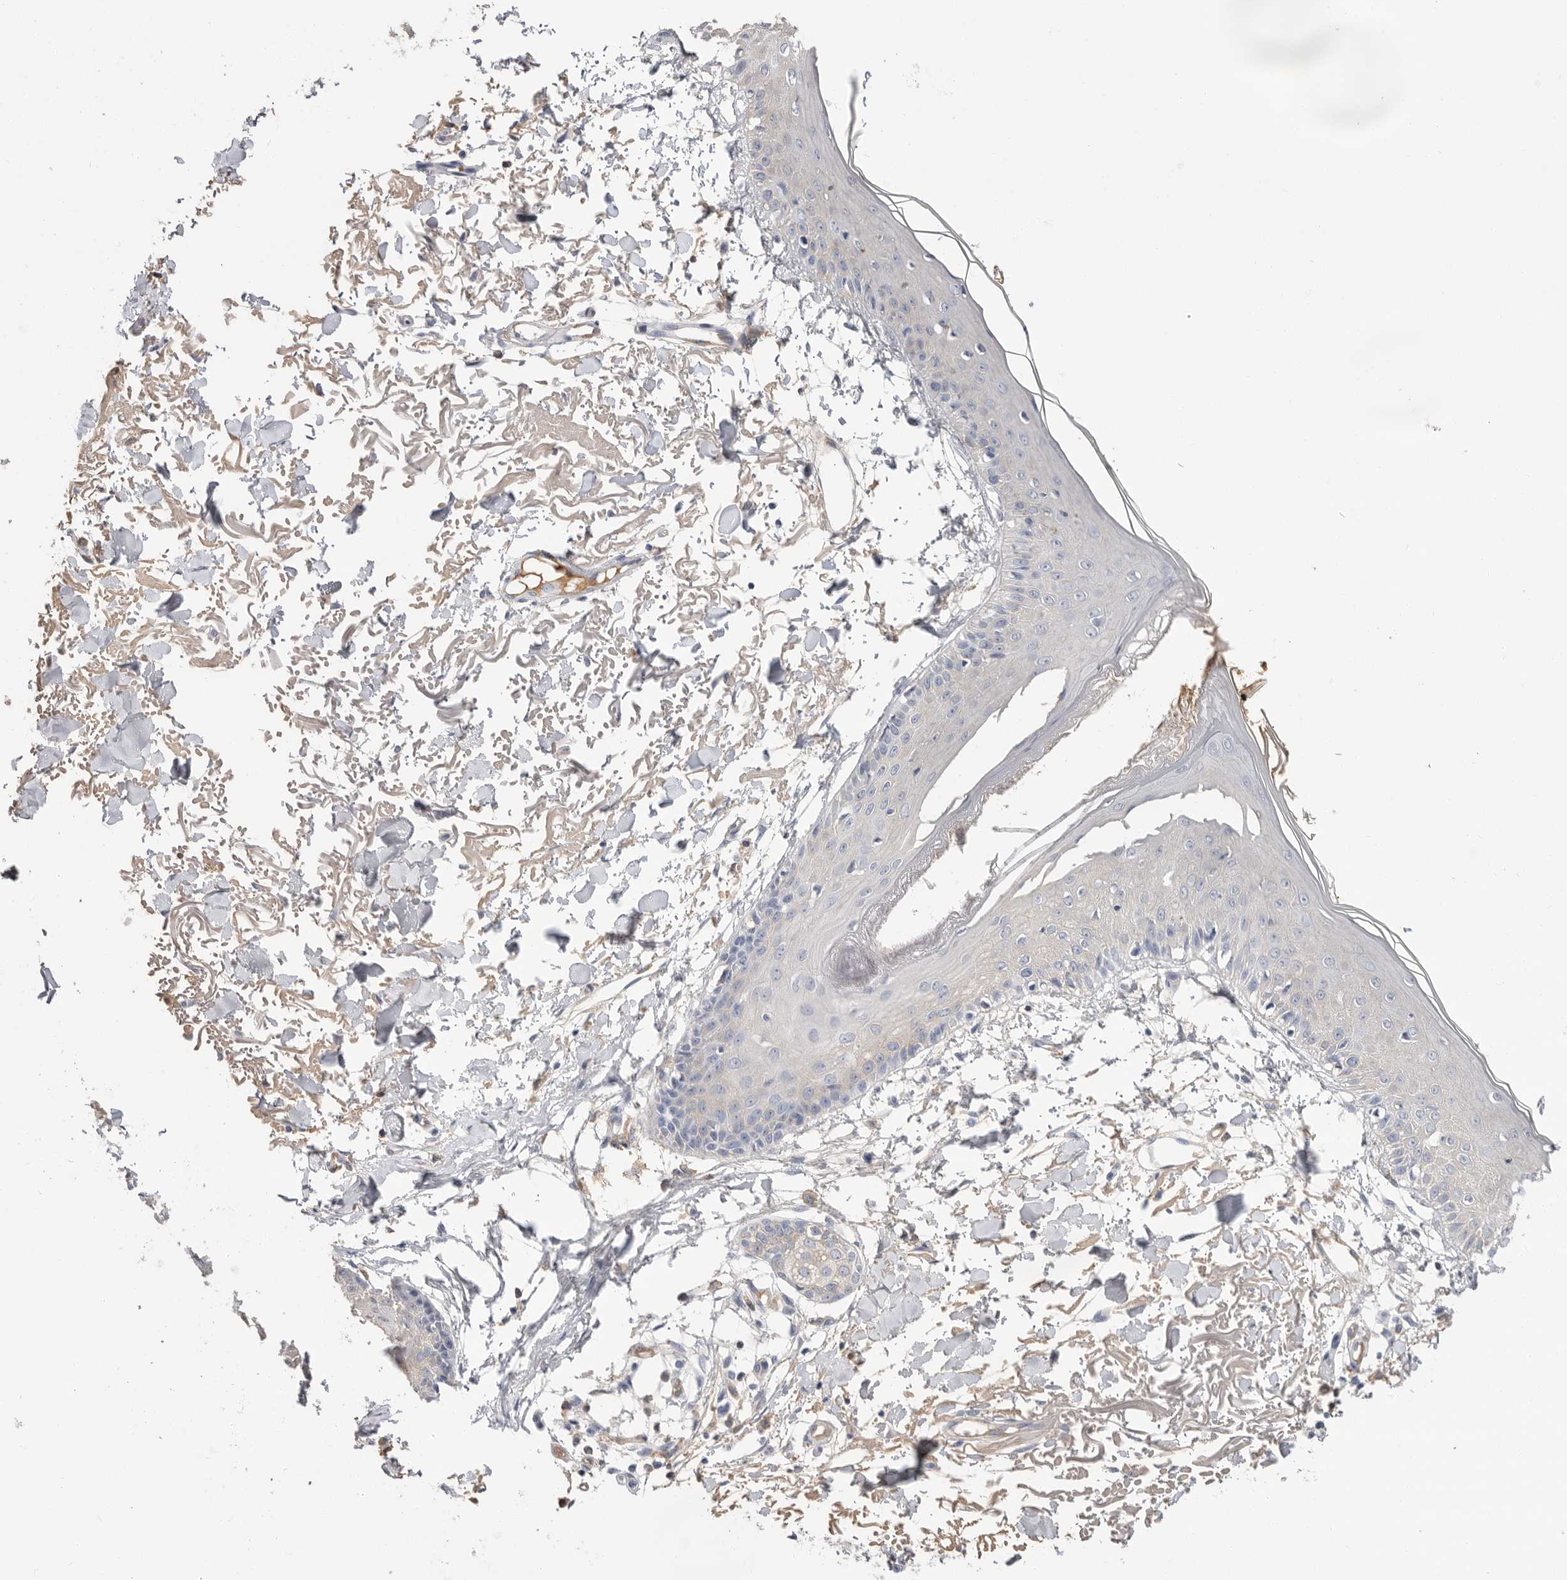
{"staining": {"intensity": "negative", "quantity": "none", "location": "none"}, "tissue": "skin", "cell_type": "Fibroblasts", "image_type": "normal", "snomed": [{"axis": "morphology", "description": "Normal tissue, NOS"}, {"axis": "morphology", "description": "Squamous cell carcinoma, NOS"}, {"axis": "topography", "description": "Skin"}, {"axis": "topography", "description": "Peripheral nerve tissue"}], "caption": "The photomicrograph reveals no staining of fibroblasts in normal skin.", "gene": "APOA2", "patient": {"sex": "male", "age": 83}}